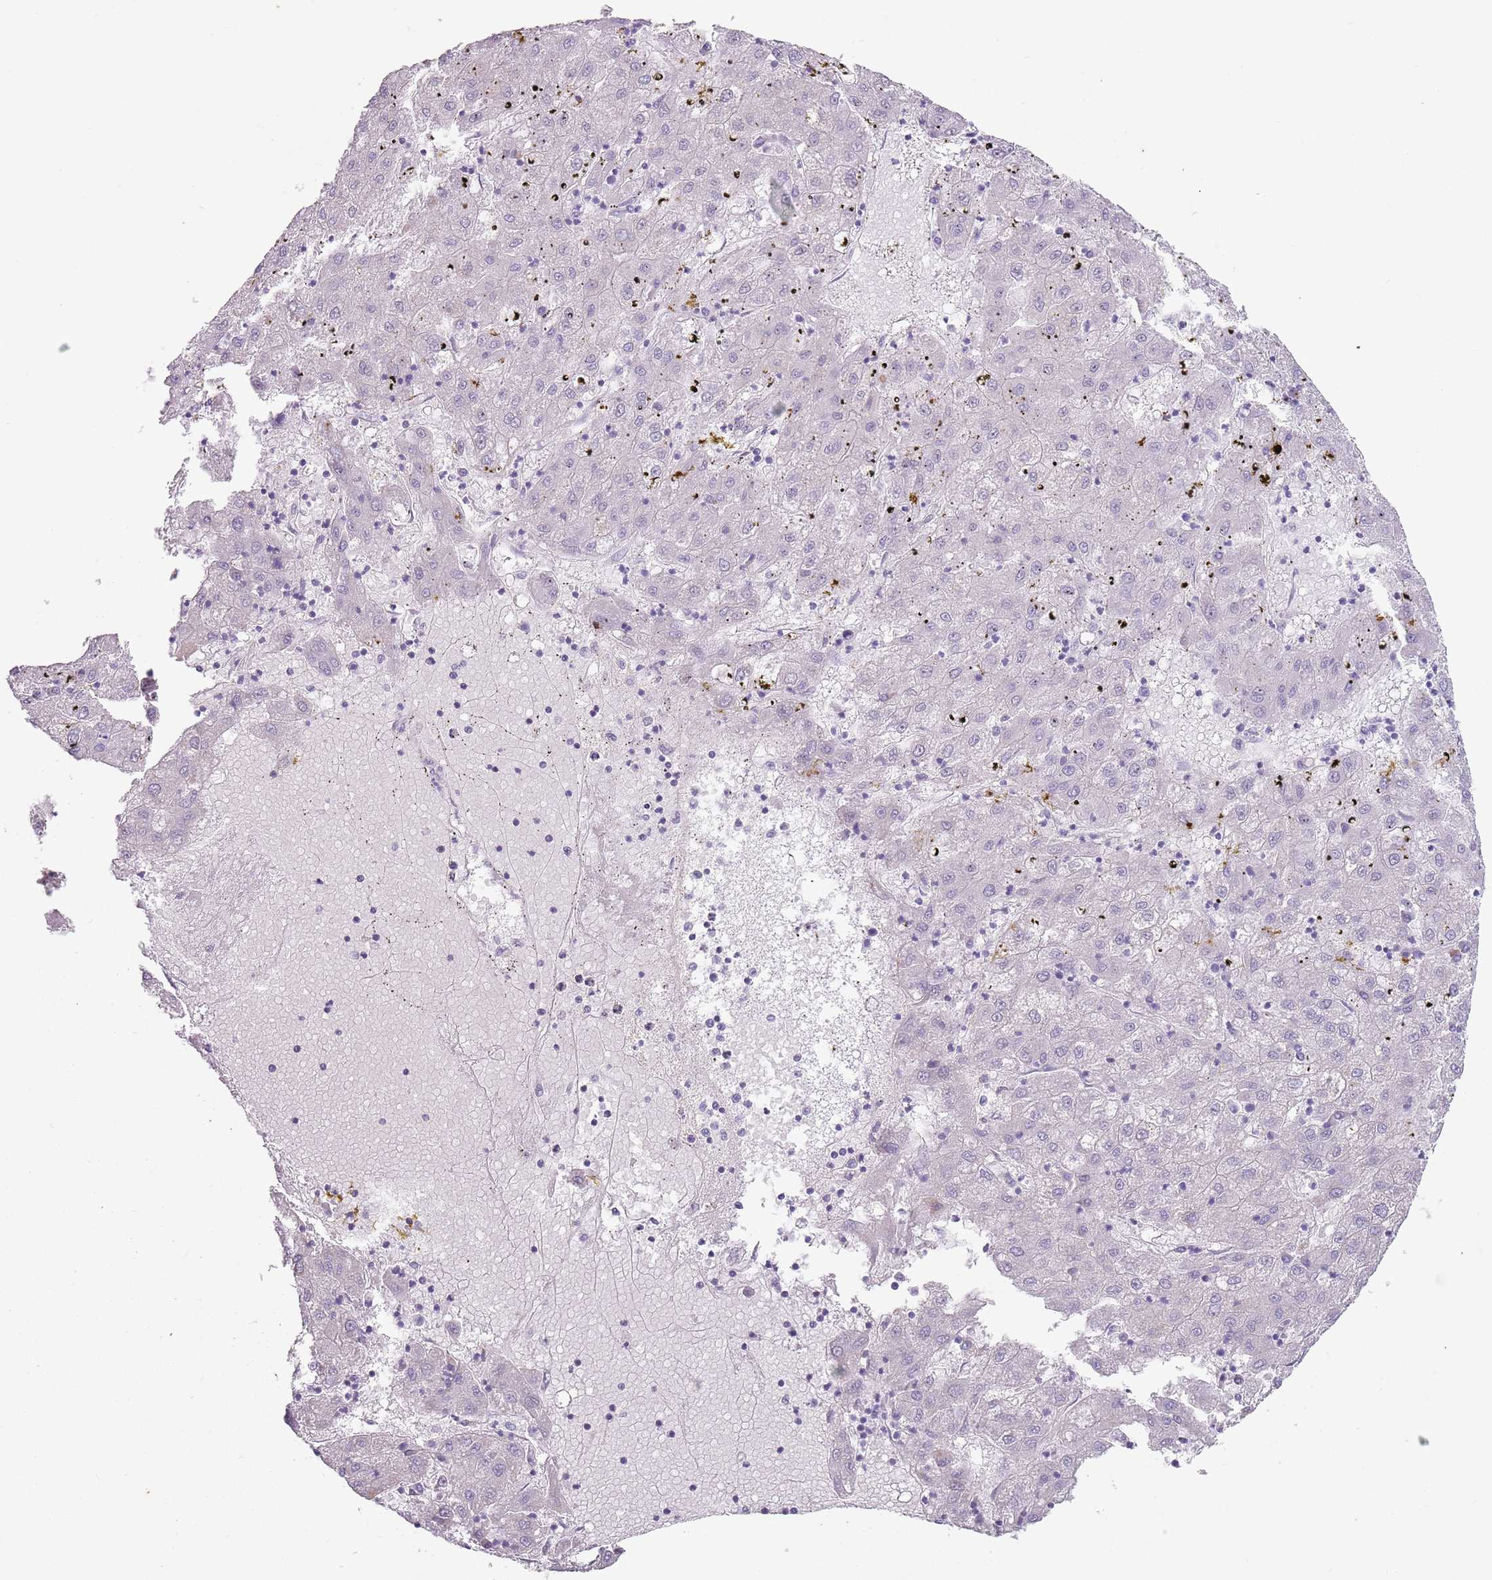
{"staining": {"intensity": "negative", "quantity": "none", "location": "none"}, "tissue": "liver cancer", "cell_type": "Tumor cells", "image_type": "cancer", "snomed": [{"axis": "morphology", "description": "Carcinoma, Hepatocellular, NOS"}, {"axis": "topography", "description": "Liver"}], "caption": "This image is of liver hepatocellular carcinoma stained with immunohistochemistry (IHC) to label a protein in brown with the nuclei are counter-stained blue. There is no positivity in tumor cells.", "gene": "STYK1", "patient": {"sex": "male", "age": 72}}